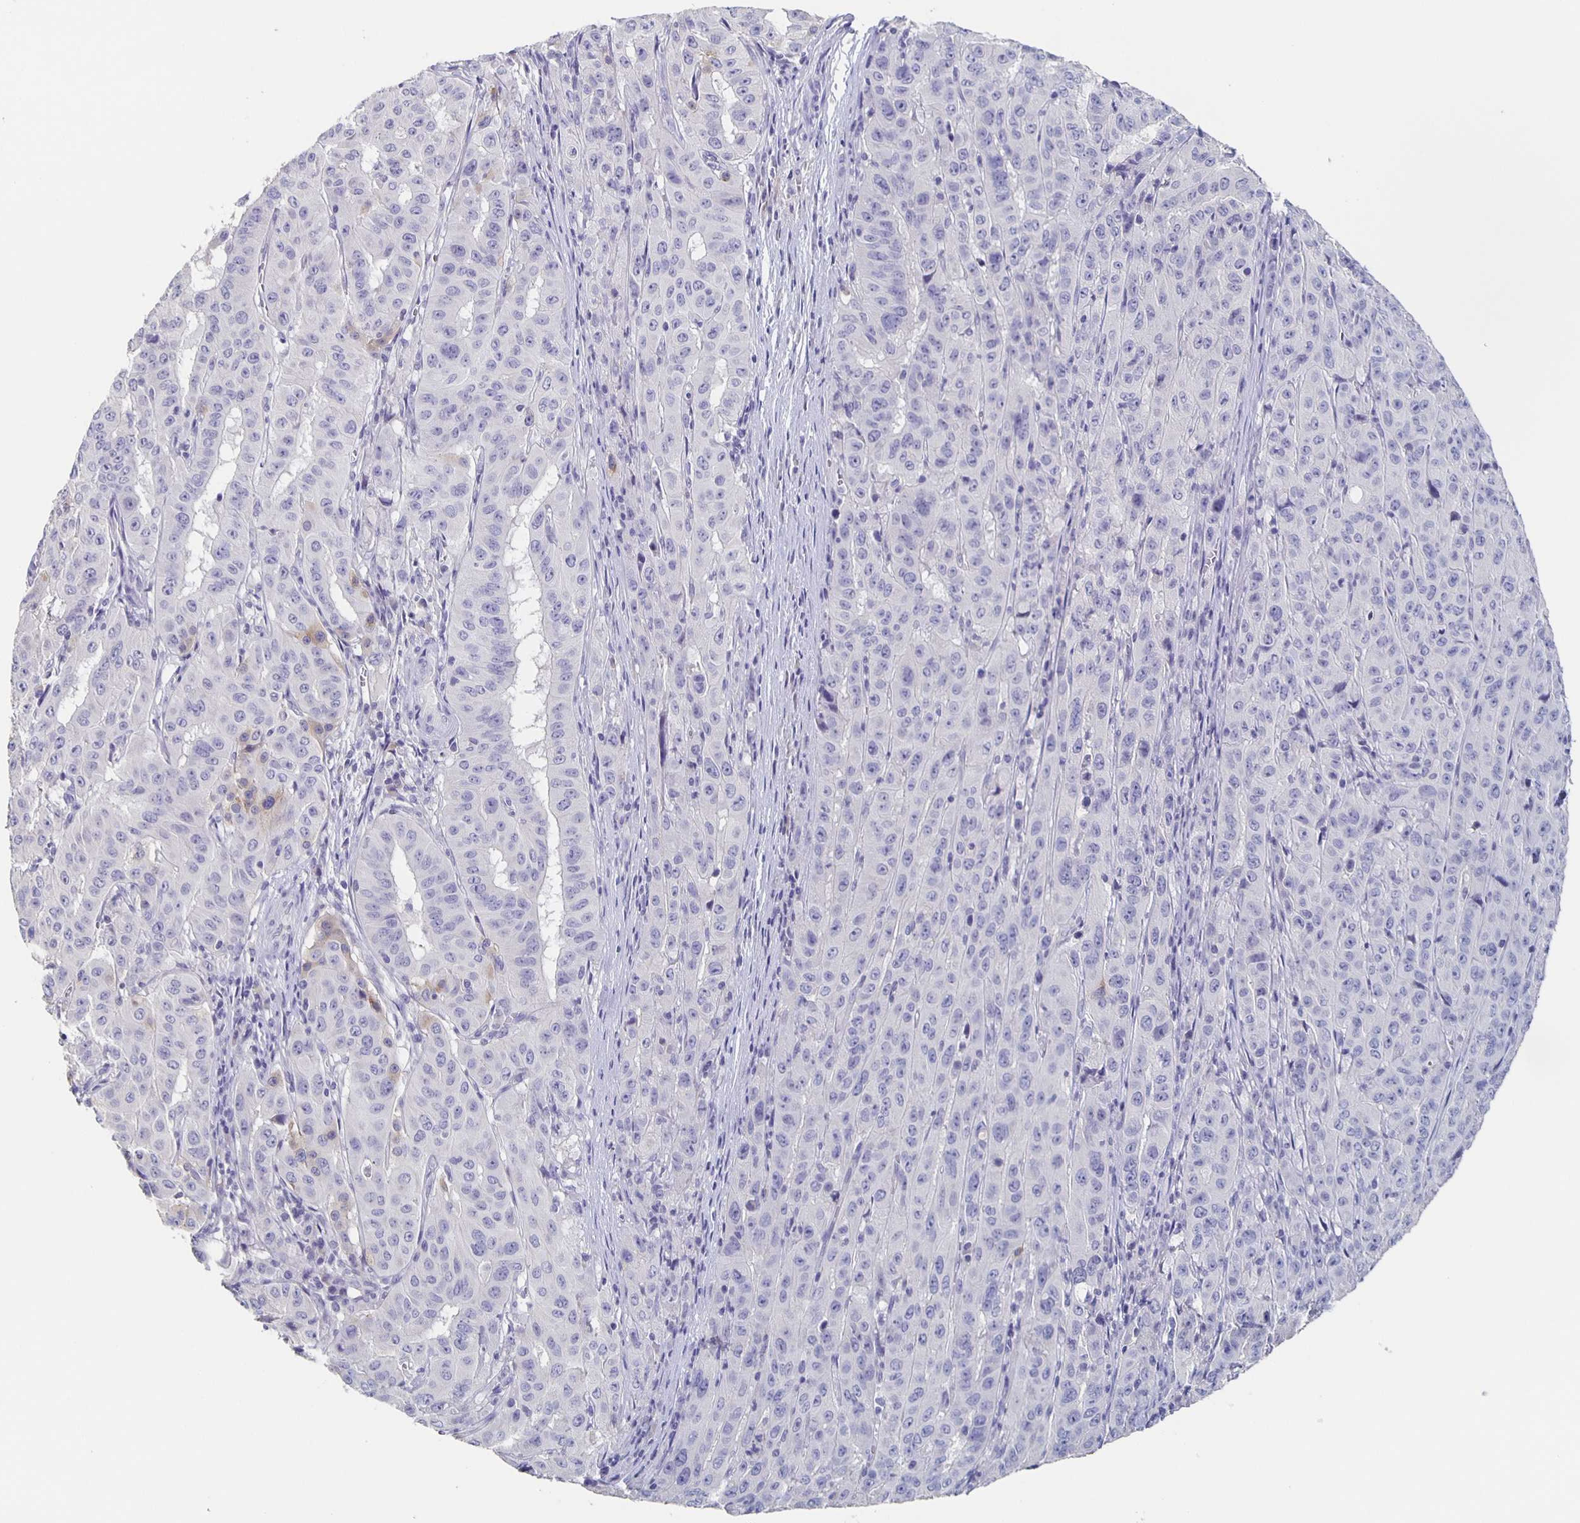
{"staining": {"intensity": "negative", "quantity": "none", "location": "none"}, "tissue": "pancreatic cancer", "cell_type": "Tumor cells", "image_type": "cancer", "snomed": [{"axis": "morphology", "description": "Adenocarcinoma, NOS"}, {"axis": "topography", "description": "Pancreas"}], "caption": "Human pancreatic cancer (adenocarcinoma) stained for a protein using immunohistochemistry reveals no expression in tumor cells.", "gene": "CACNA2D2", "patient": {"sex": "male", "age": 63}}